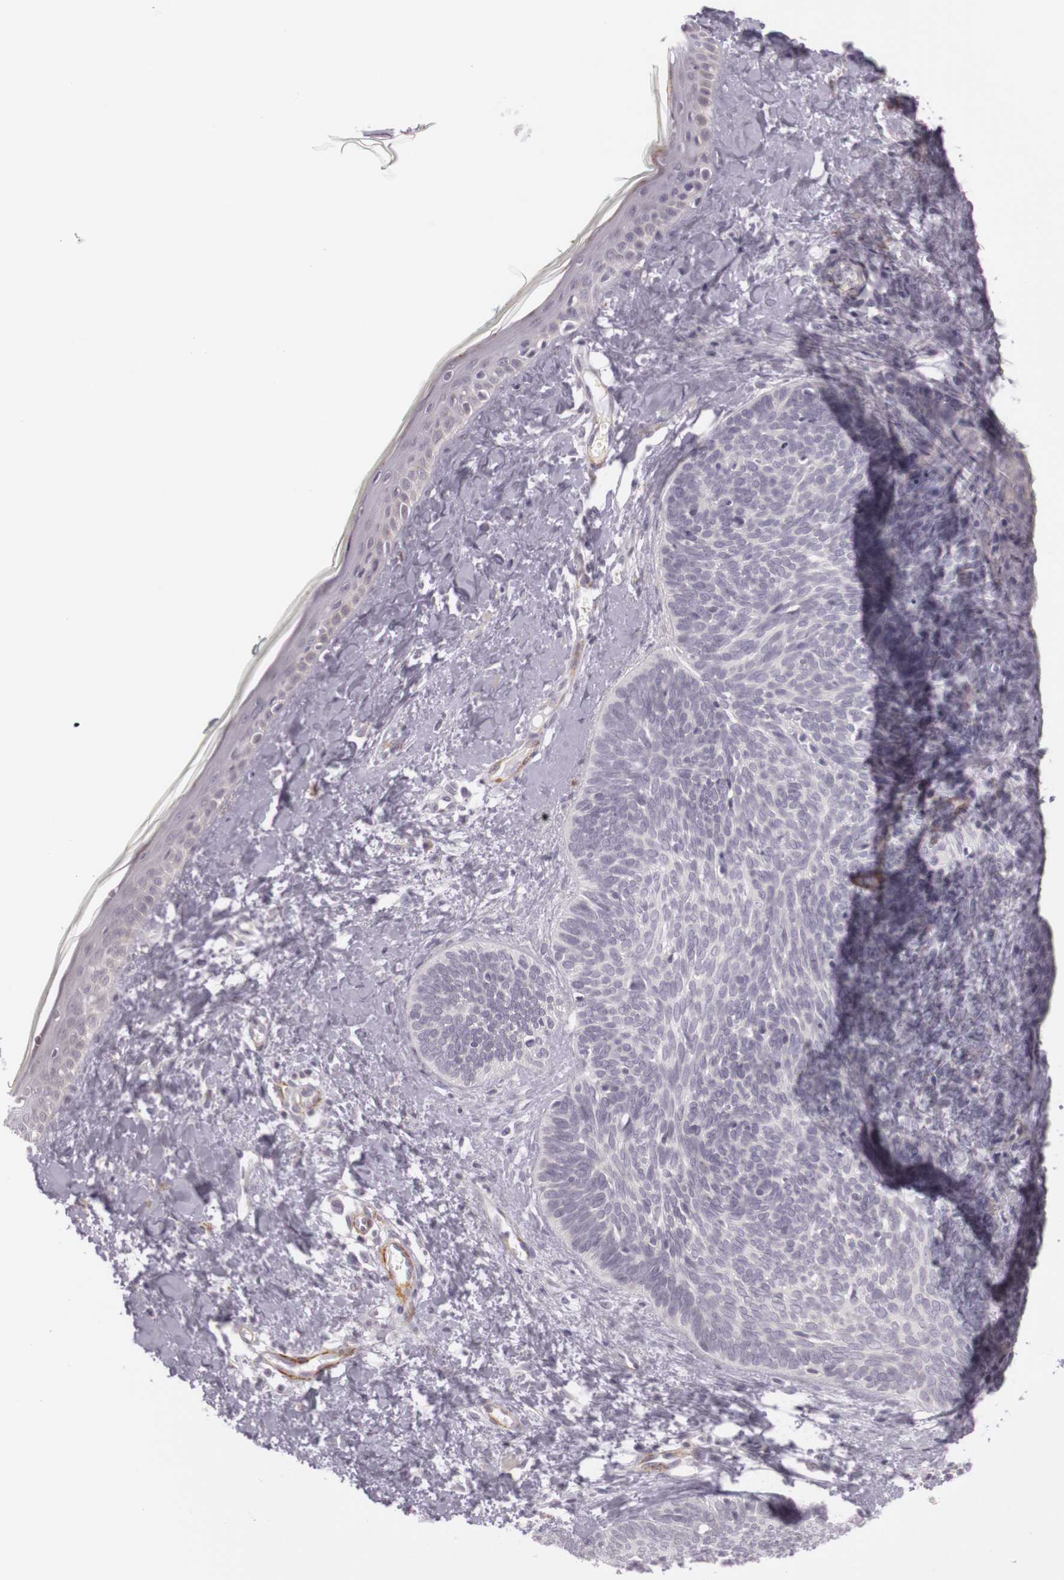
{"staining": {"intensity": "negative", "quantity": "none", "location": "none"}, "tissue": "skin cancer", "cell_type": "Tumor cells", "image_type": "cancer", "snomed": [{"axis": "morphology", "description": "Basal cell carcinoma"}, {"axis": "topography", "description": "Skin"}], "caption": "A photomicrograph of skin basal cell carcinoma stained for a protein reveals no brown staining in tumor cells.", "gene": "CNTN2", "patient": {"sex": "female", "age": 81}}